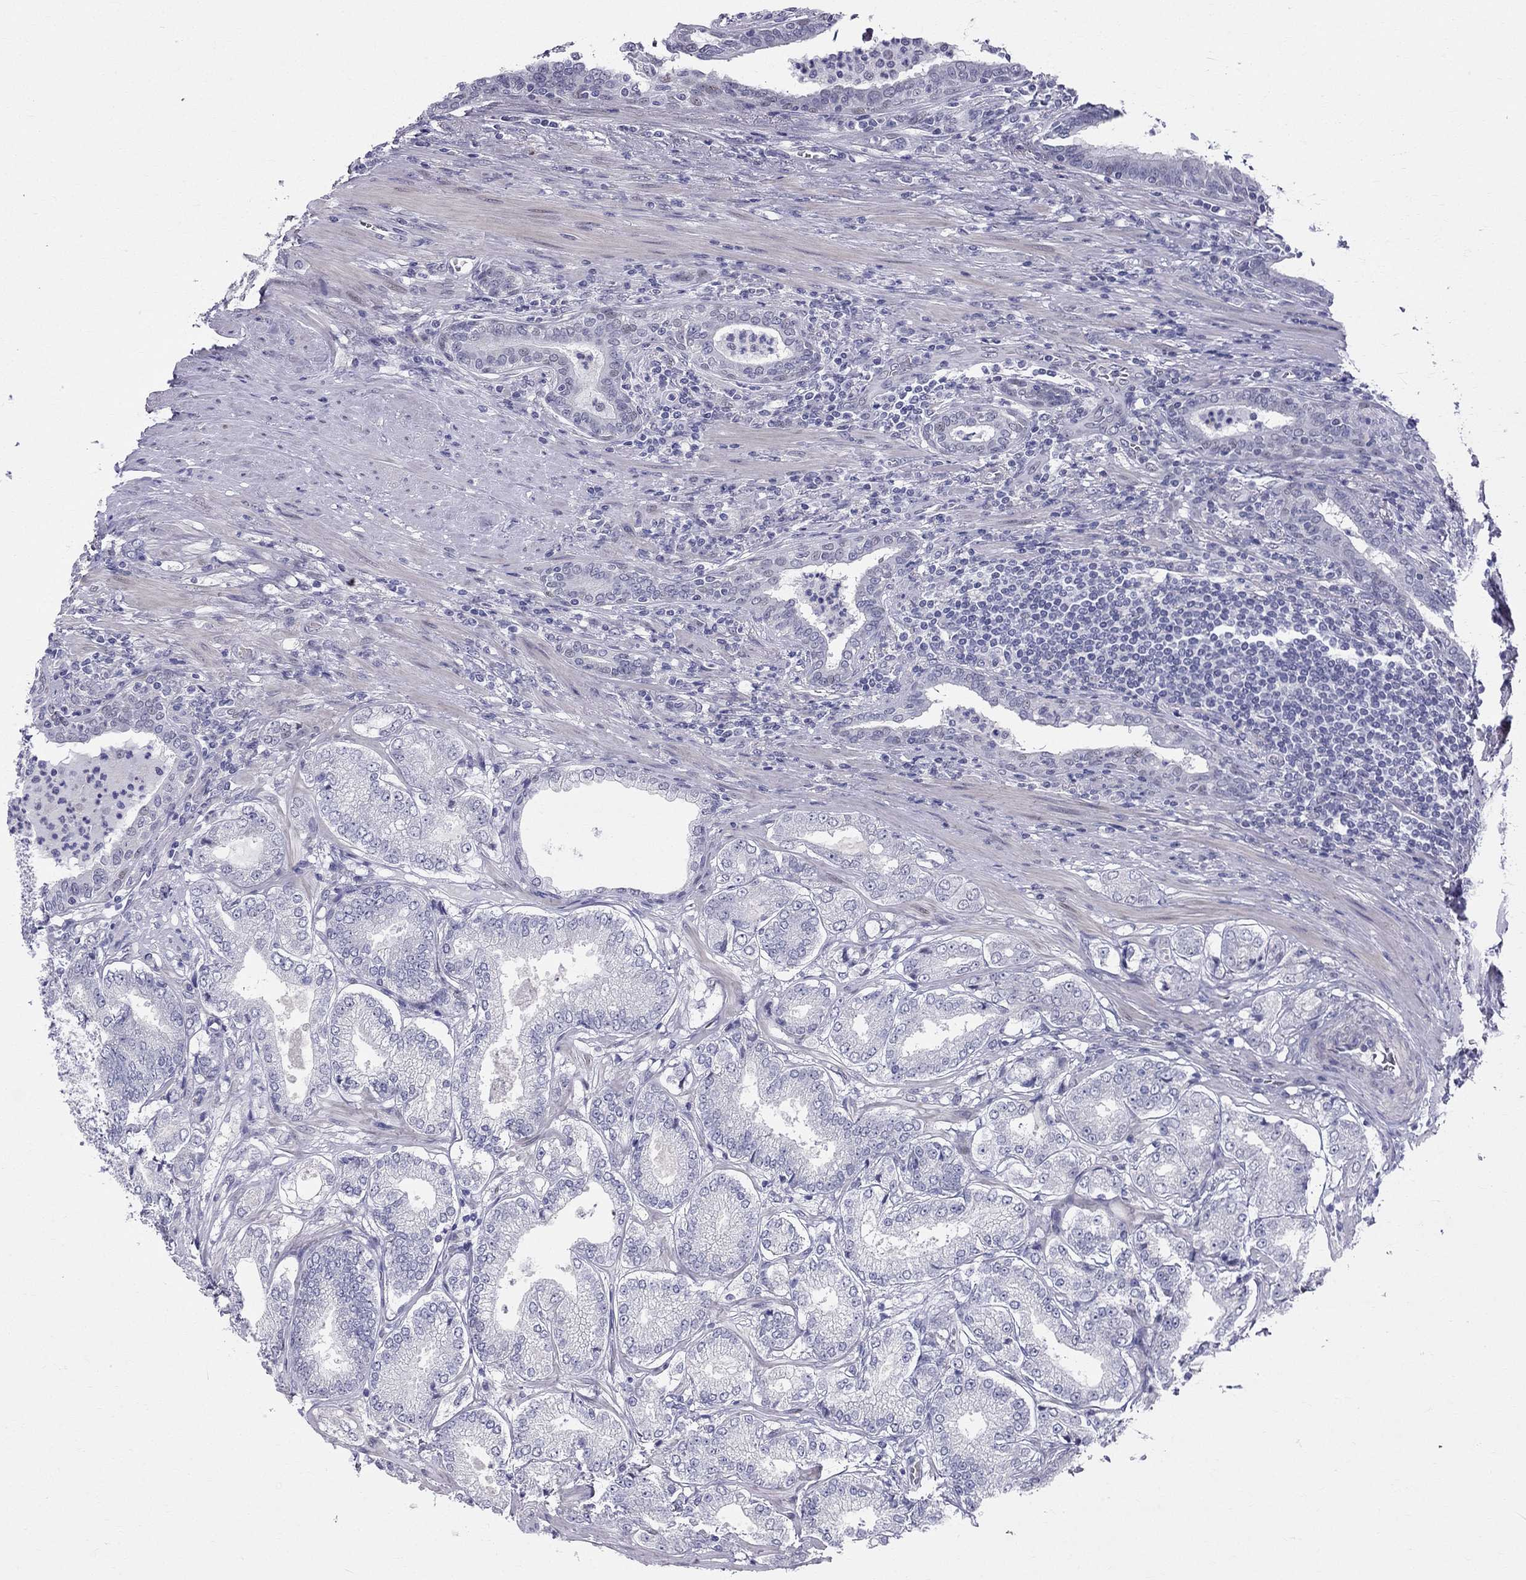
{"staining": {"intensity": "negative", "quantity": "none", "location": "none"}, "tissue": "prostate cancer", "cell_type": "Tumor cells", "image_type": "cancer", "snomed": [{"axis": "morphology", "description": "Adenocarcinoma, NOS"}, {"axis": "topography", "description": "Prostate"}], "caption": "An immunohistochemistry (IHC) photomicrograph of adenocarcinoma (prostate) is shown. There is no staining in tumor cells of adenocarcinoma (prostate).", "gene": "BAG5", "patient": {"sex": "male", "age": 65}}